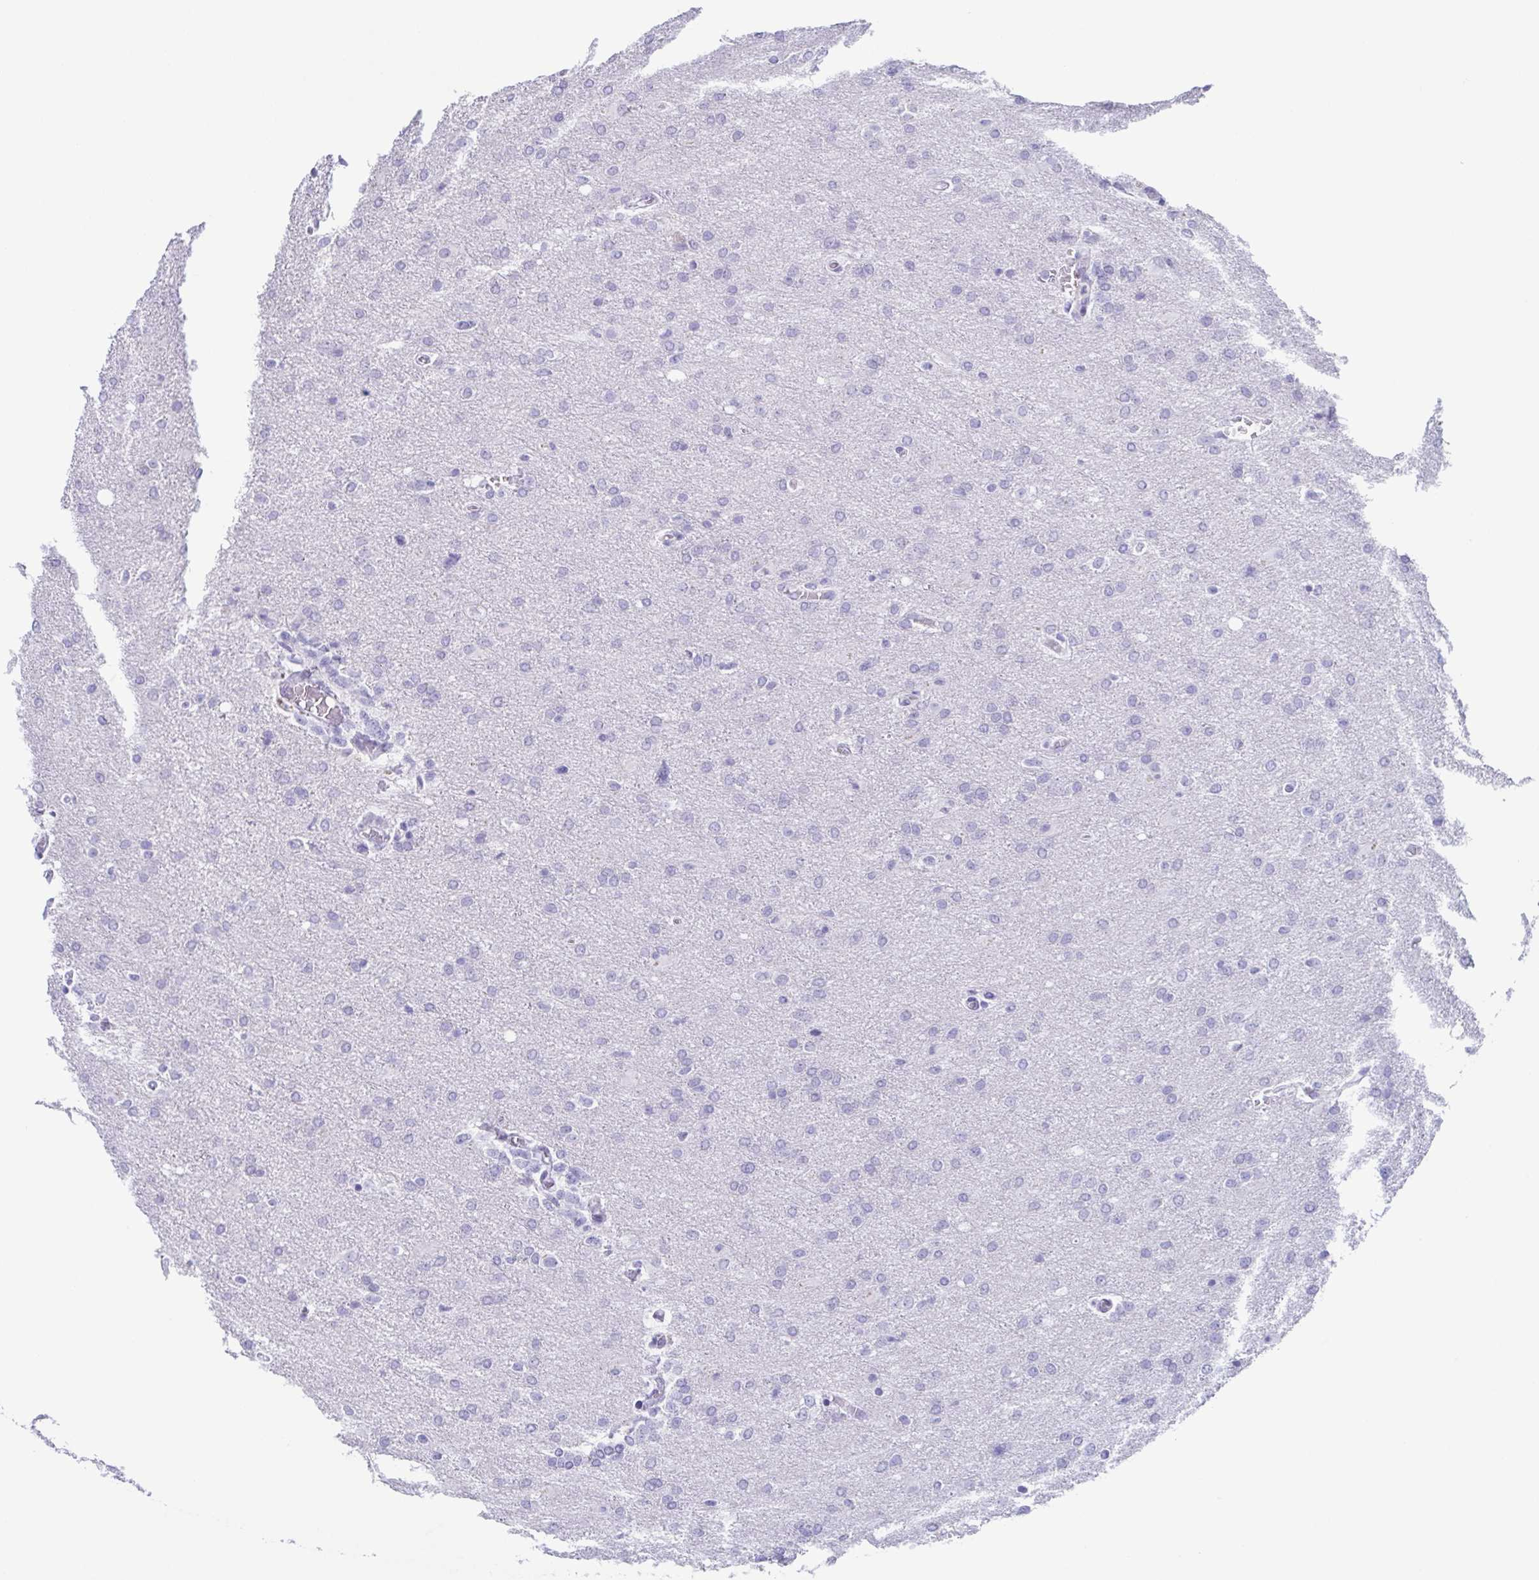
{"staining": {"intensity": "negative", "quantity": "none", "location": "none"}, "tissue": "glioma", "cell_type": "Tumor cells", "image_type": "cancer", "snomed": [{"axis": "morphology", "description": "Glioma, malignant, High grade"}, {"axis": "topography", "description": "Brain"}], "caption": "Tumor cells are negative for brown protein staining in high-grade glioma (malignant). (DAB immunohistochemistry (IHC) visualized using brightfield microscopy, high magnification).", "gene": "AZU1", "patient": {"sex": "male", "age": 68}}